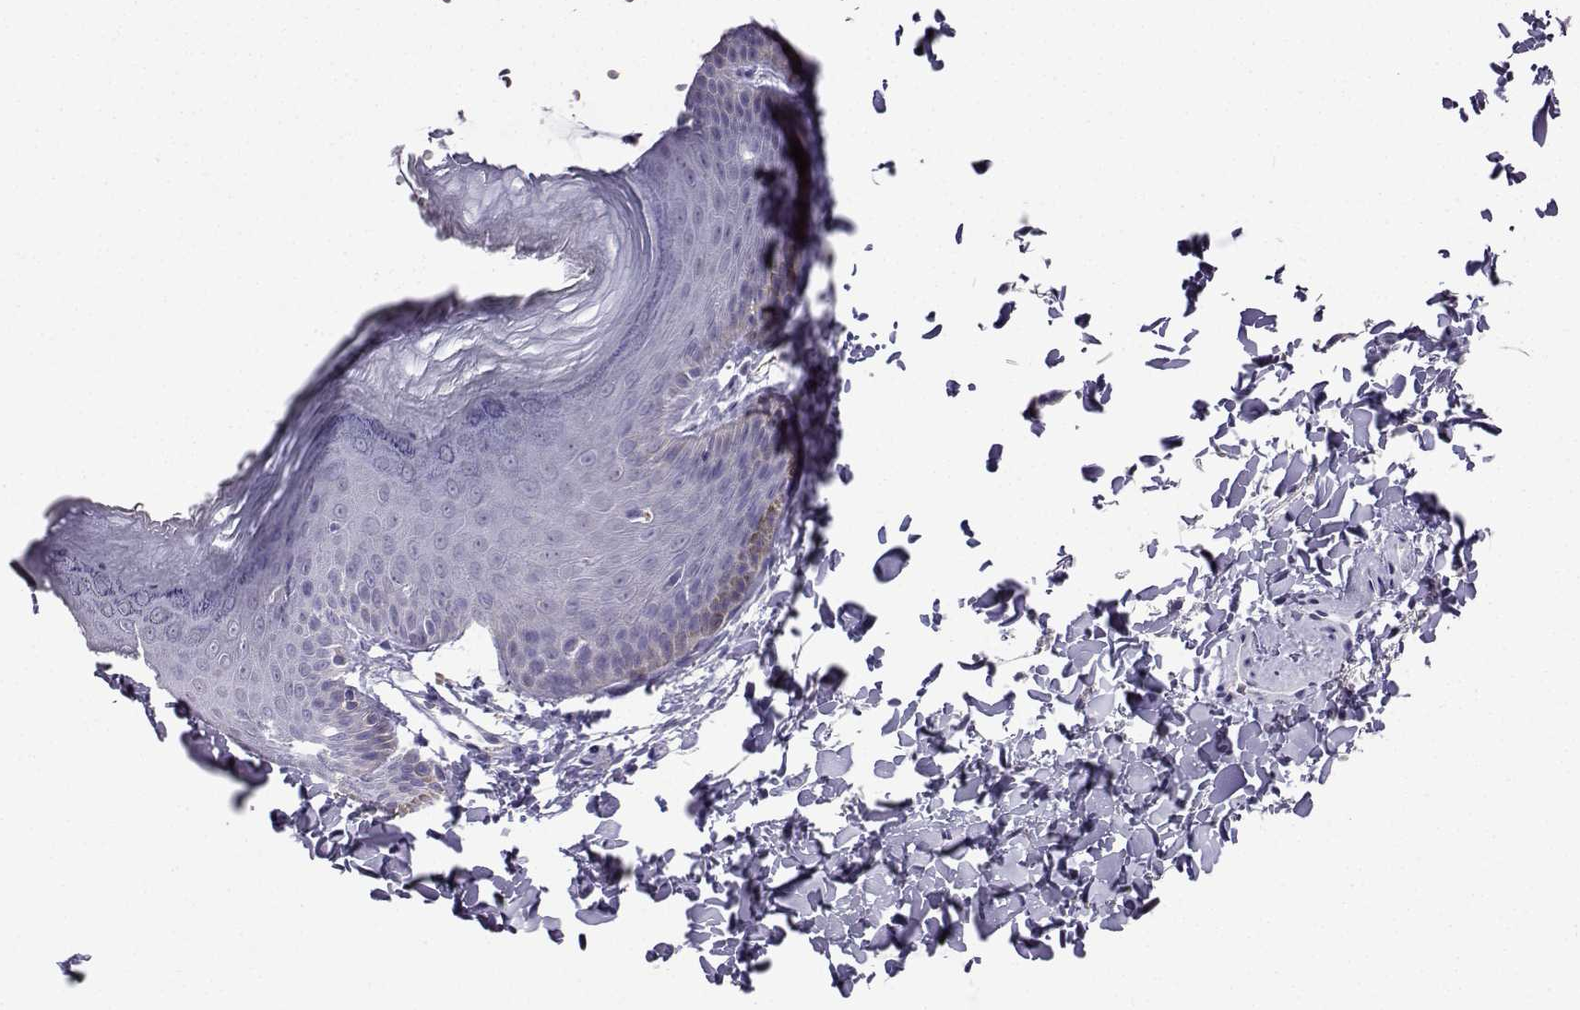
{"staining": {"intensity": "negative", "quantity": "none", "location": "none"}, "tissue": "skin", "cell_type": "Epidermal cells", "image_type": "normal", "snomed": [{"axis": "morphology", "description": "Normal tissue, NOS"}, {"axis": "topography", "description": "Anal"}], "caption": "DAB (3,3'-diaminobenzidine) immunohistochemical staining of unremarkable human skin reveals no significant positivity in epidermal cells. (IHC, brightfield microscopy, high magnification).", "gene": "AVP", "patient": {"sex": "male", "age": 53}}